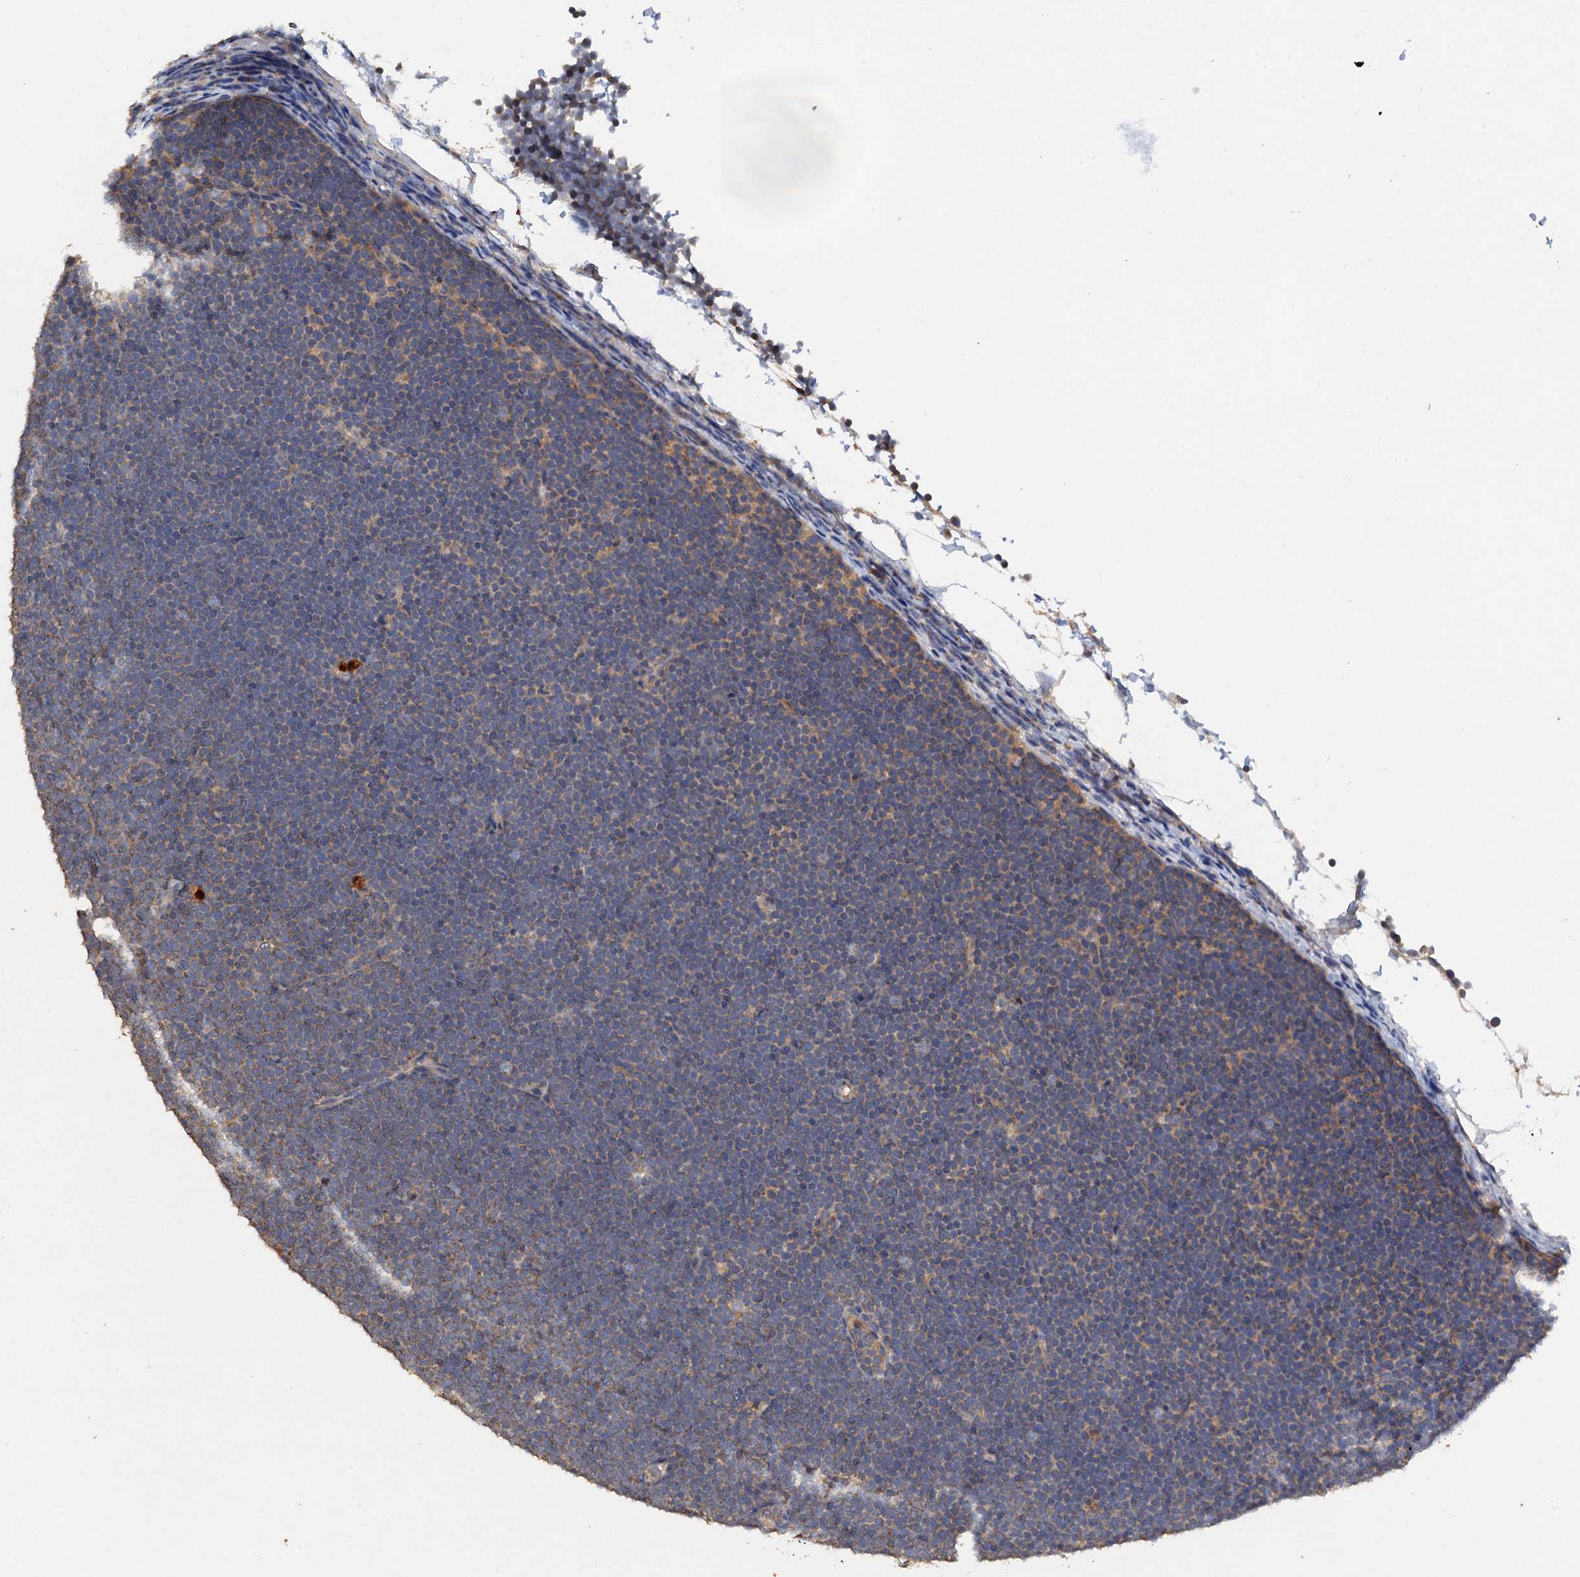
{"staining": {"intensity": "negative", "quantity": "none", "location": "none"}, "tissue": "lymphoma", "cell_type": "Tumor cells", "image_type": "cancer", "snomed": [{"axis": "morphology", "description": "Malignant lymphoma, non-Hodgkin's type, High grade"}, {"axis": "topography", "description": "Lymph node"}], "caption": "High power microscopy photomicrograph of an IHC photomicrograph of malignant lymphoma, non-Hodgkin's type (high-grade), revealing no significant positivity in tumor cells. (Brightfield microscopy of DAB IHC at high magnification).", "gene": "SCUBE3", "patient": {"sex": "male", "age": 13}}